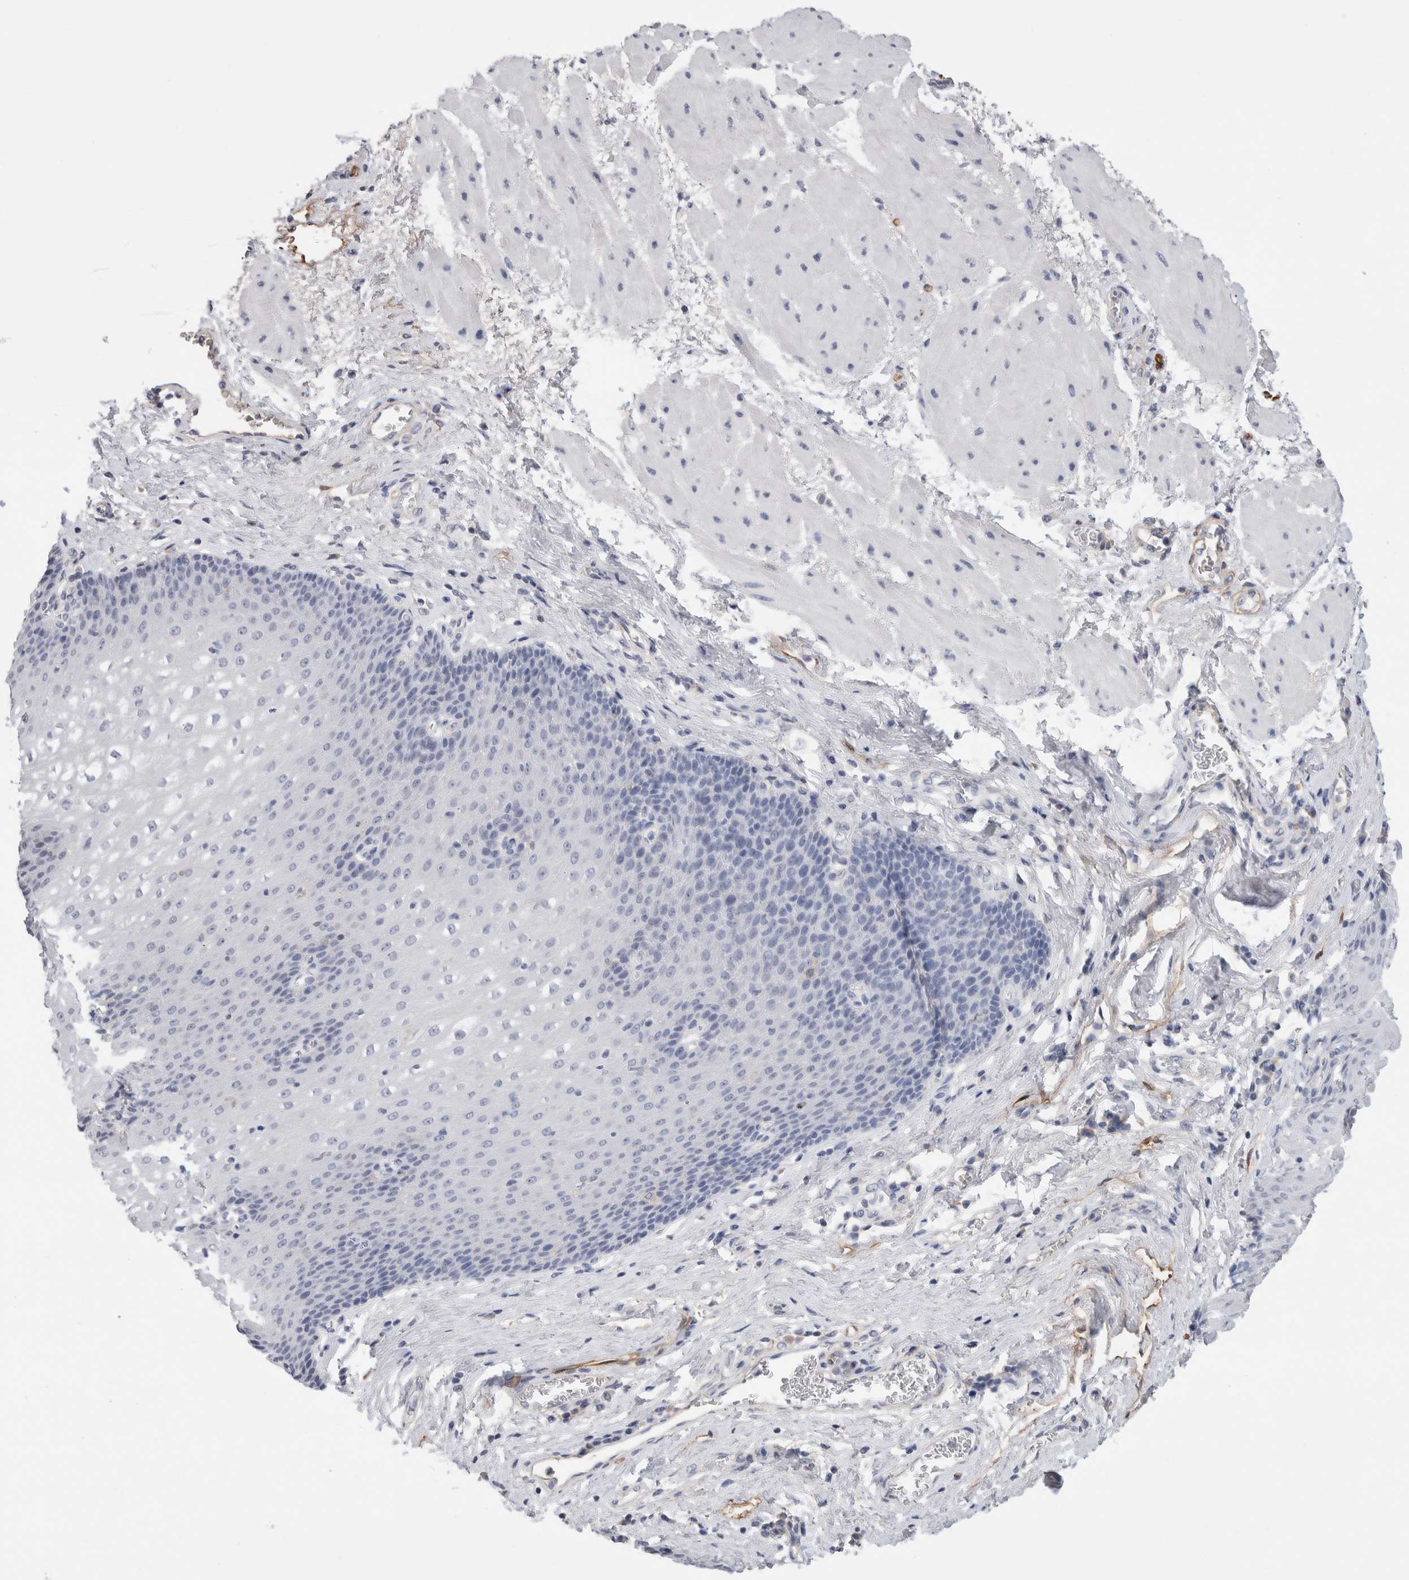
{"staining": {"intensity": "negative", "quantity": "none", "location": "none"}, "tissue": "esophagus", "cell_type": "Squamous epithelial cells", "image_type": "normal", "snomed": [{"axis": "morphology", "description": "Normal tissue, NOS"}, {"axis": "topography", "description": "Esophagus"}], "caption": "Immunohistochemistry (IHC) photomicrograph of normal esophagus: human esophagus stained with DAB (3,3'-diaminobenzidine) displays no significant protein staining in squamous epithelial cells.", "gene": "FABP4", "patient": {"sex": "male", "age": 48}}